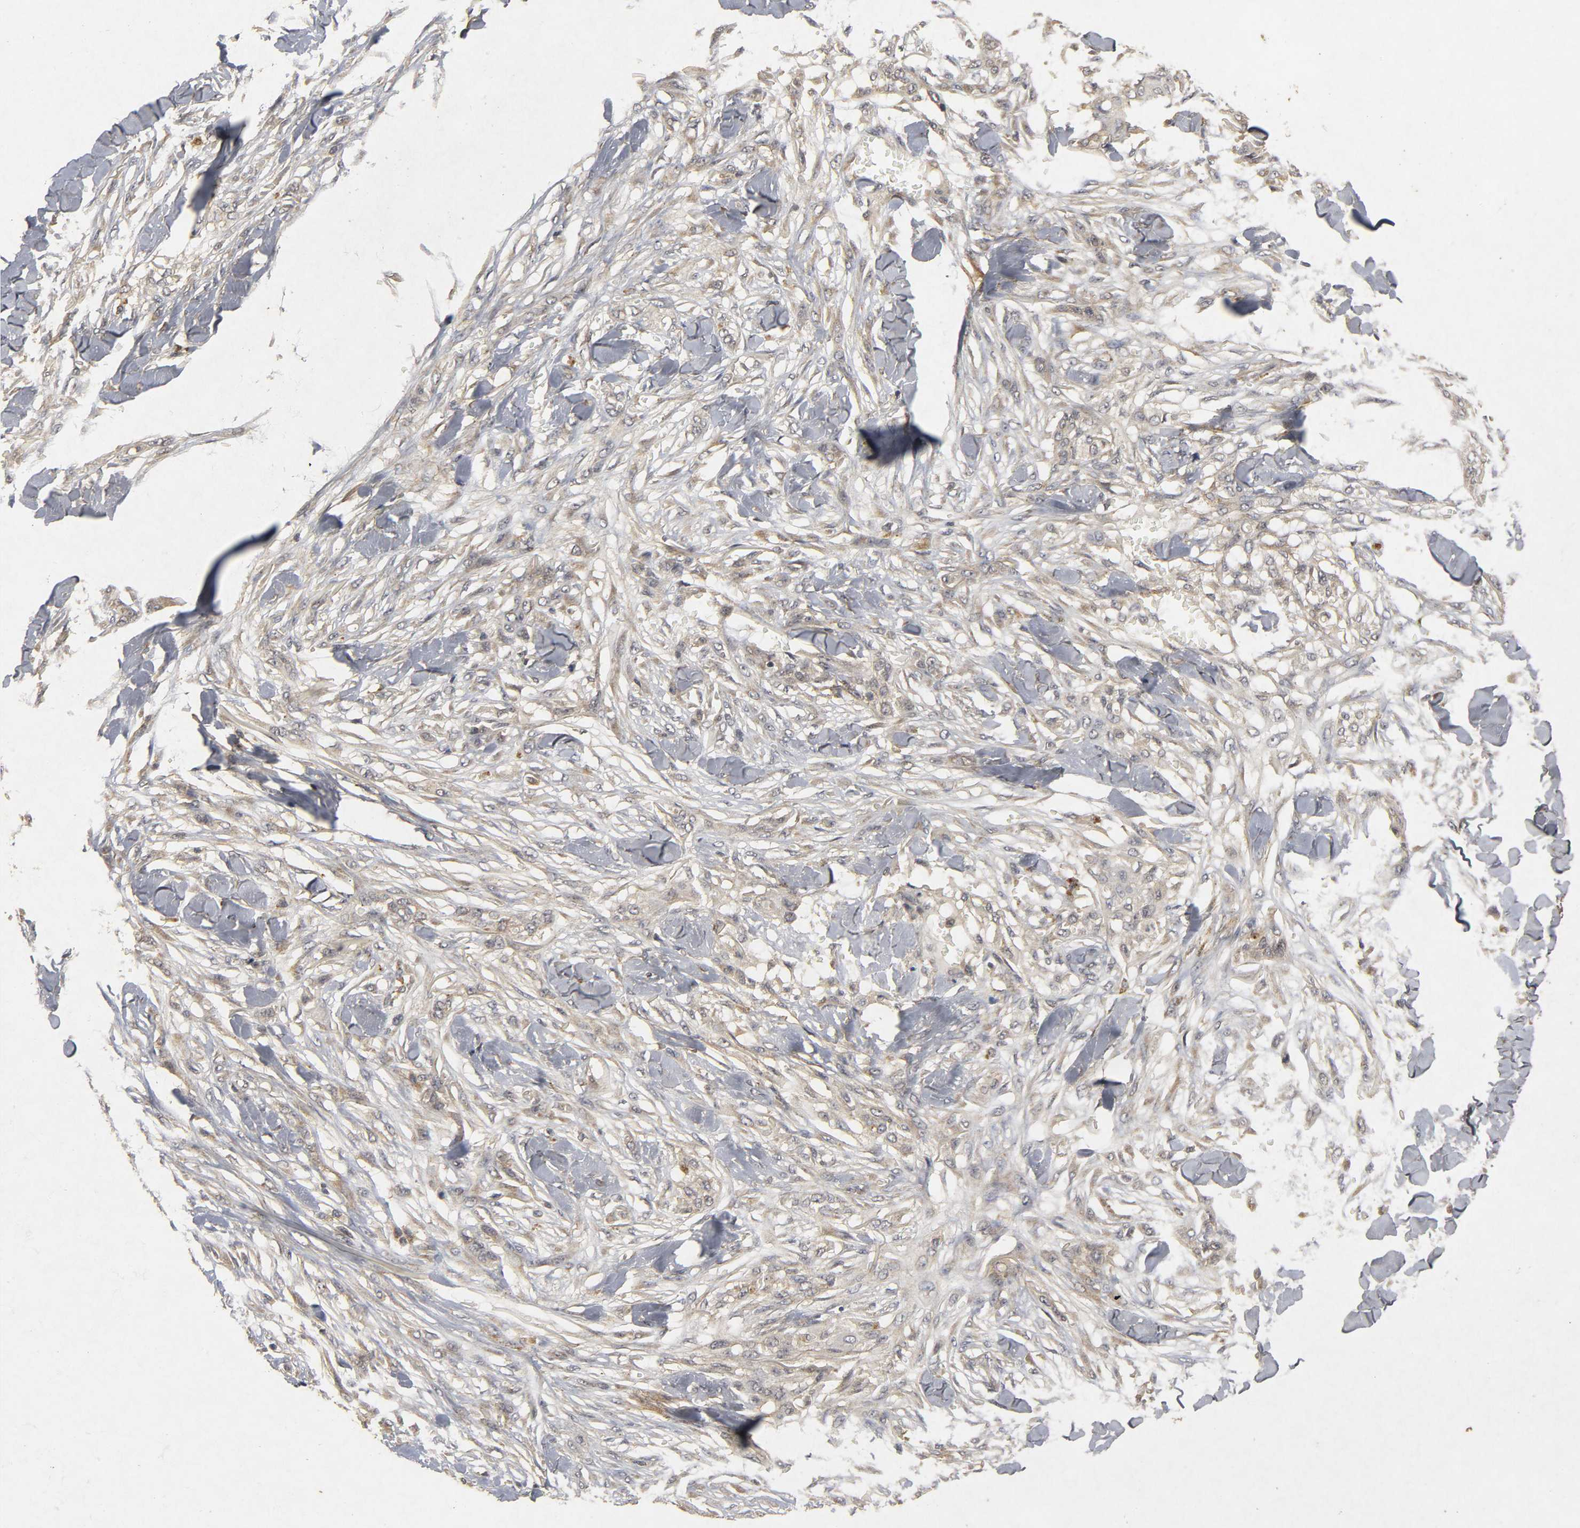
{"staining": {"intensity": "weak", "quantity": "25%-75%", "location": "cytoplasmic/membranous"}, "tissue": "skin cancer", "cell_type": "Tumor cells", "image_type": "cancer", "snomed": [{"axis": "morphology", "description": "Normal tissue, NOS"}, {"axis": "morphology", "description": "Squamous cell carcinoma, NOS"}, {"axis": "topography", "description": "Skin"}], "caption": "Tumor cells show low levels of weak cytoplasmic/membranous positivity in about 25%-75% of cells in squamous cell carcinoma (skin).", "gene": "TRAF6", "patient": {"sex": "female", "age": 59}}